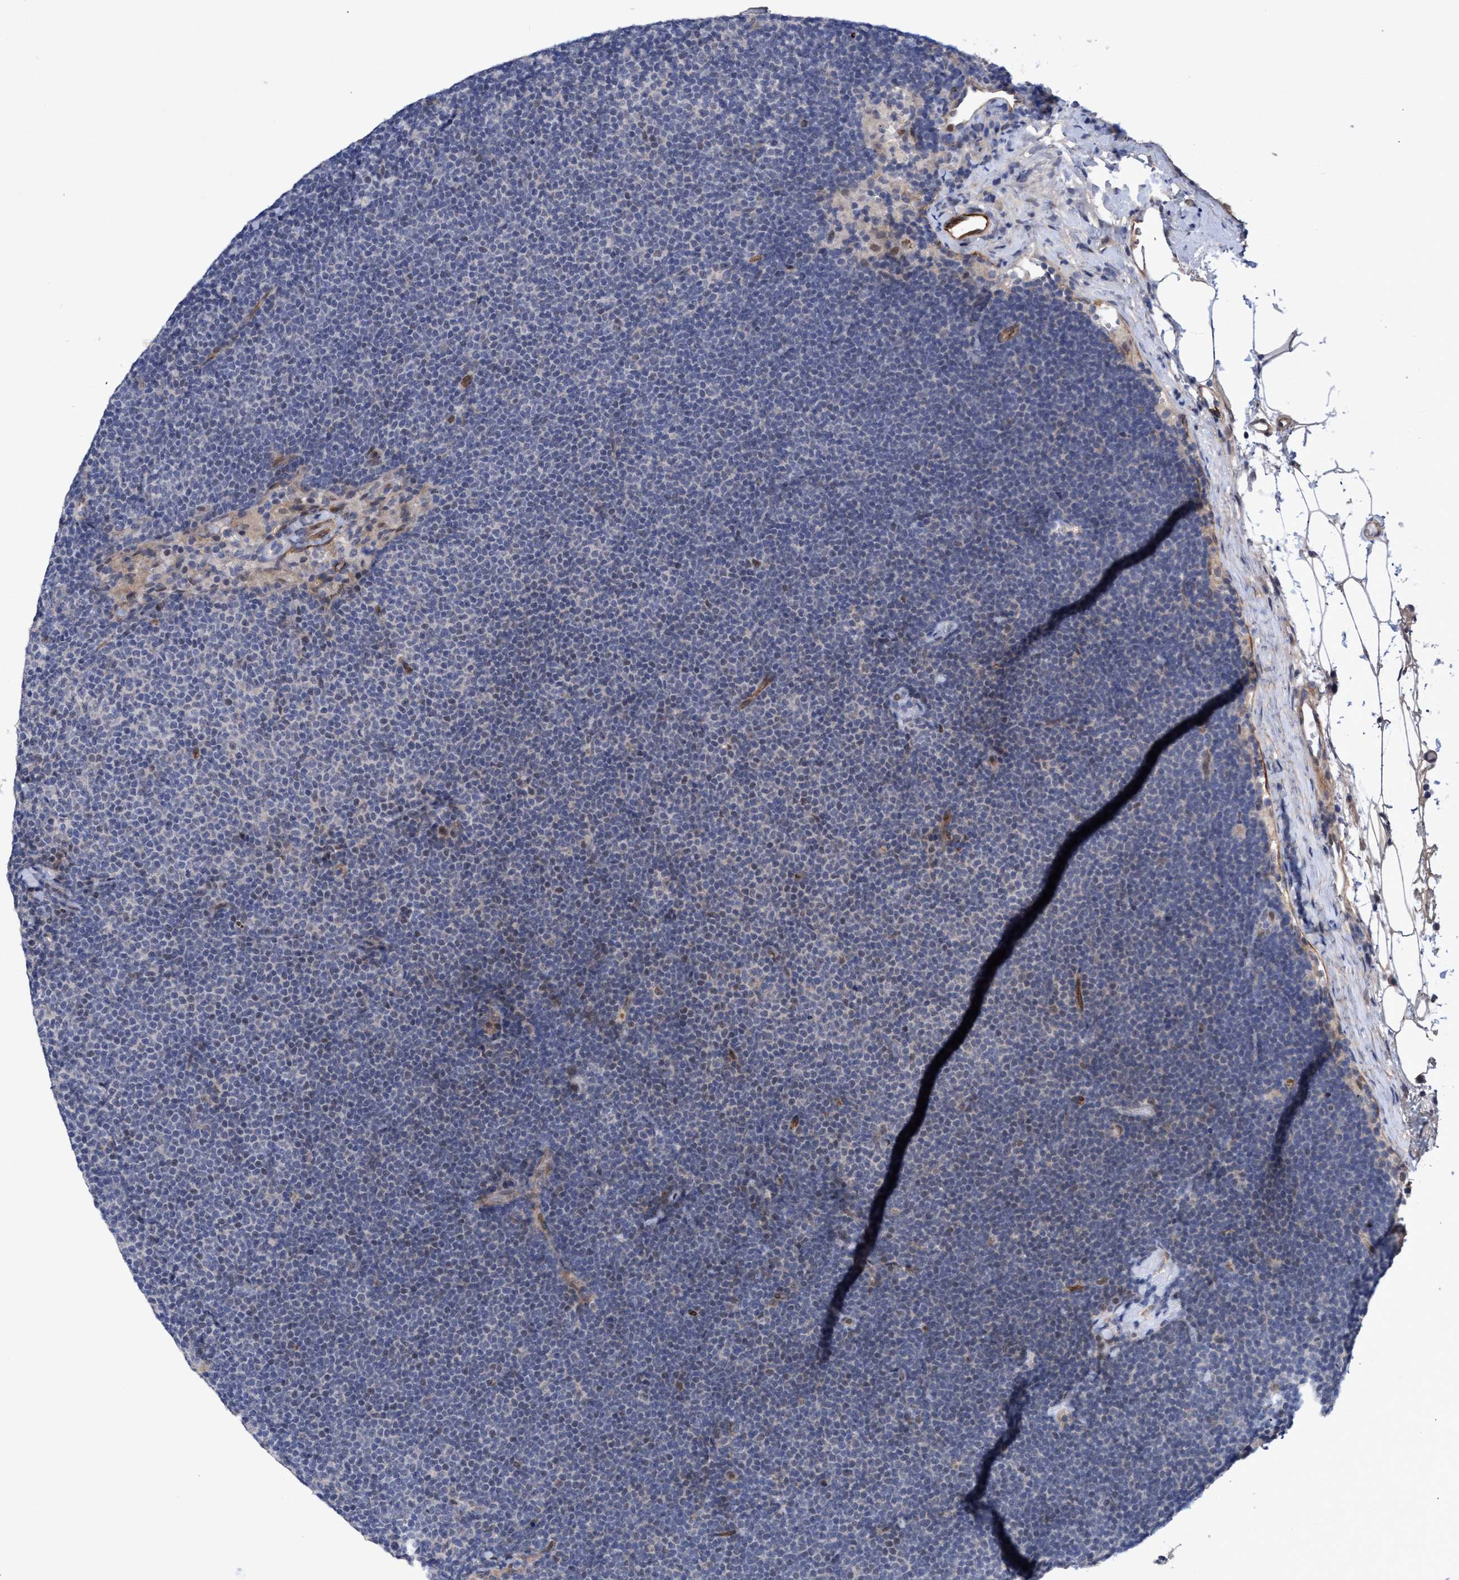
{"staining": {"intensity": "negative", "quantity": "none", "location": "none"}, "tissue": "lymphoma", "cell_type": "Tumor cells", "image_type": "cancer", "snomed": [{"axis": "morphology", "description": "Malignant lymphoma, non-Hodgkin's type, Low grade"}, {"axis": "topography", "description": "Lymph node"}], "caption": "Immunohistochemical staining of human malignant lymphoma, non-Hodgkin's type (low-grade) demonstrates no significant expression in tumor cells.", "gene": "ZNF750", "patient": {"sex": "female", "age": 53}}